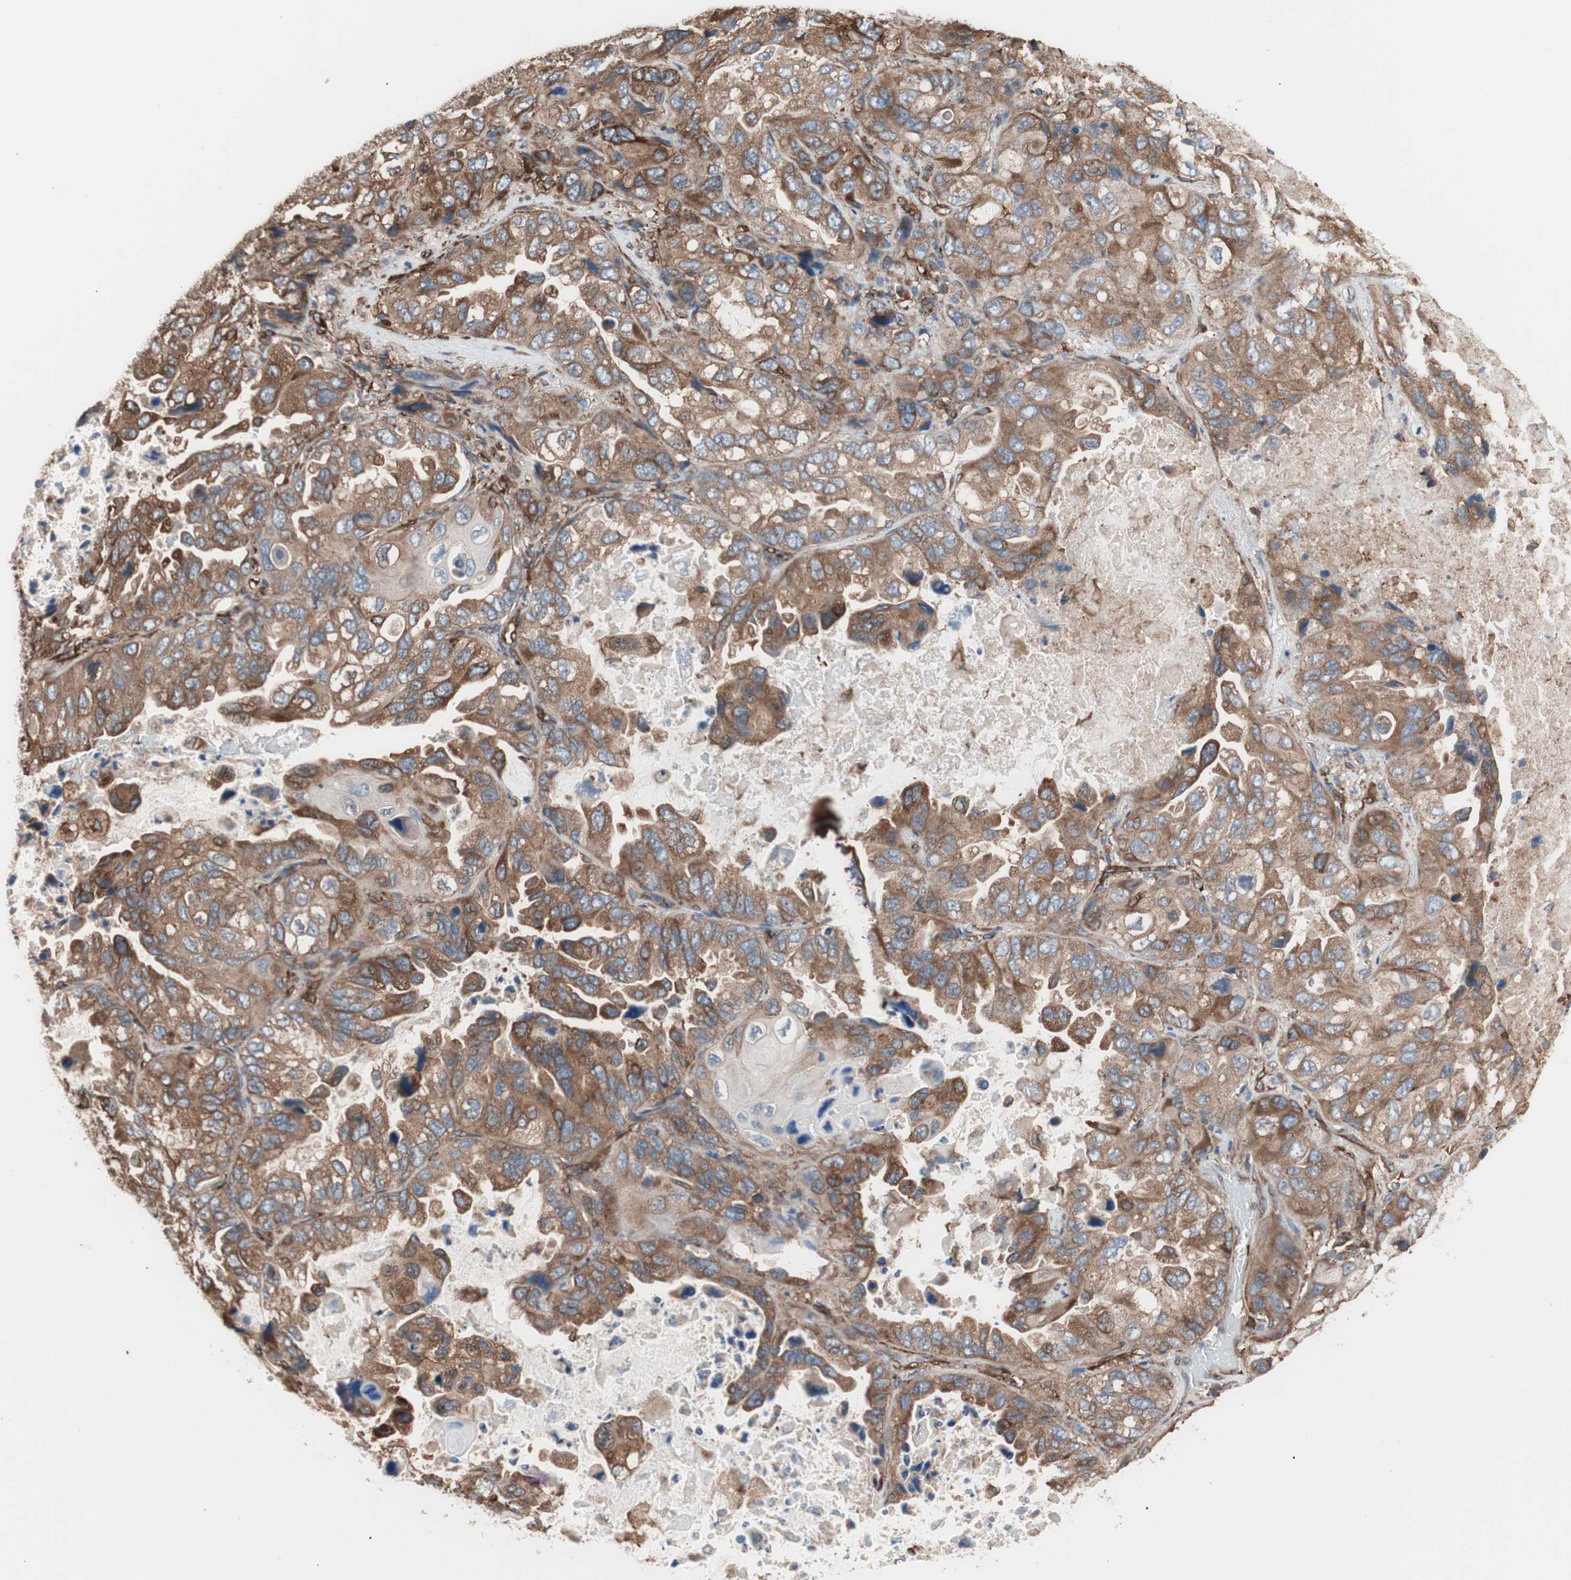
{"staining": {"intensity": "moderate", "quantity": ">75%", "location": "cytoplasmic/membranous"}, "tissue": "lung cancer", "cell_type": "Tumor cells", "image_type": "cancer", "snomed": [{"axis": "morphology", "description": "Squamous cell carcinoma, NOS"}, {"axis": "topography", "description": "Lung"}], "caption": "There is medium levels of moderate cytoplasmic/membranous expression in tumor cells of squamous cell carcinoma (lung), as demonstrated by immunohistochemical staining (brown color).", "gene": "GPSM2", "patient": {"sex": "female", "age": 73}}